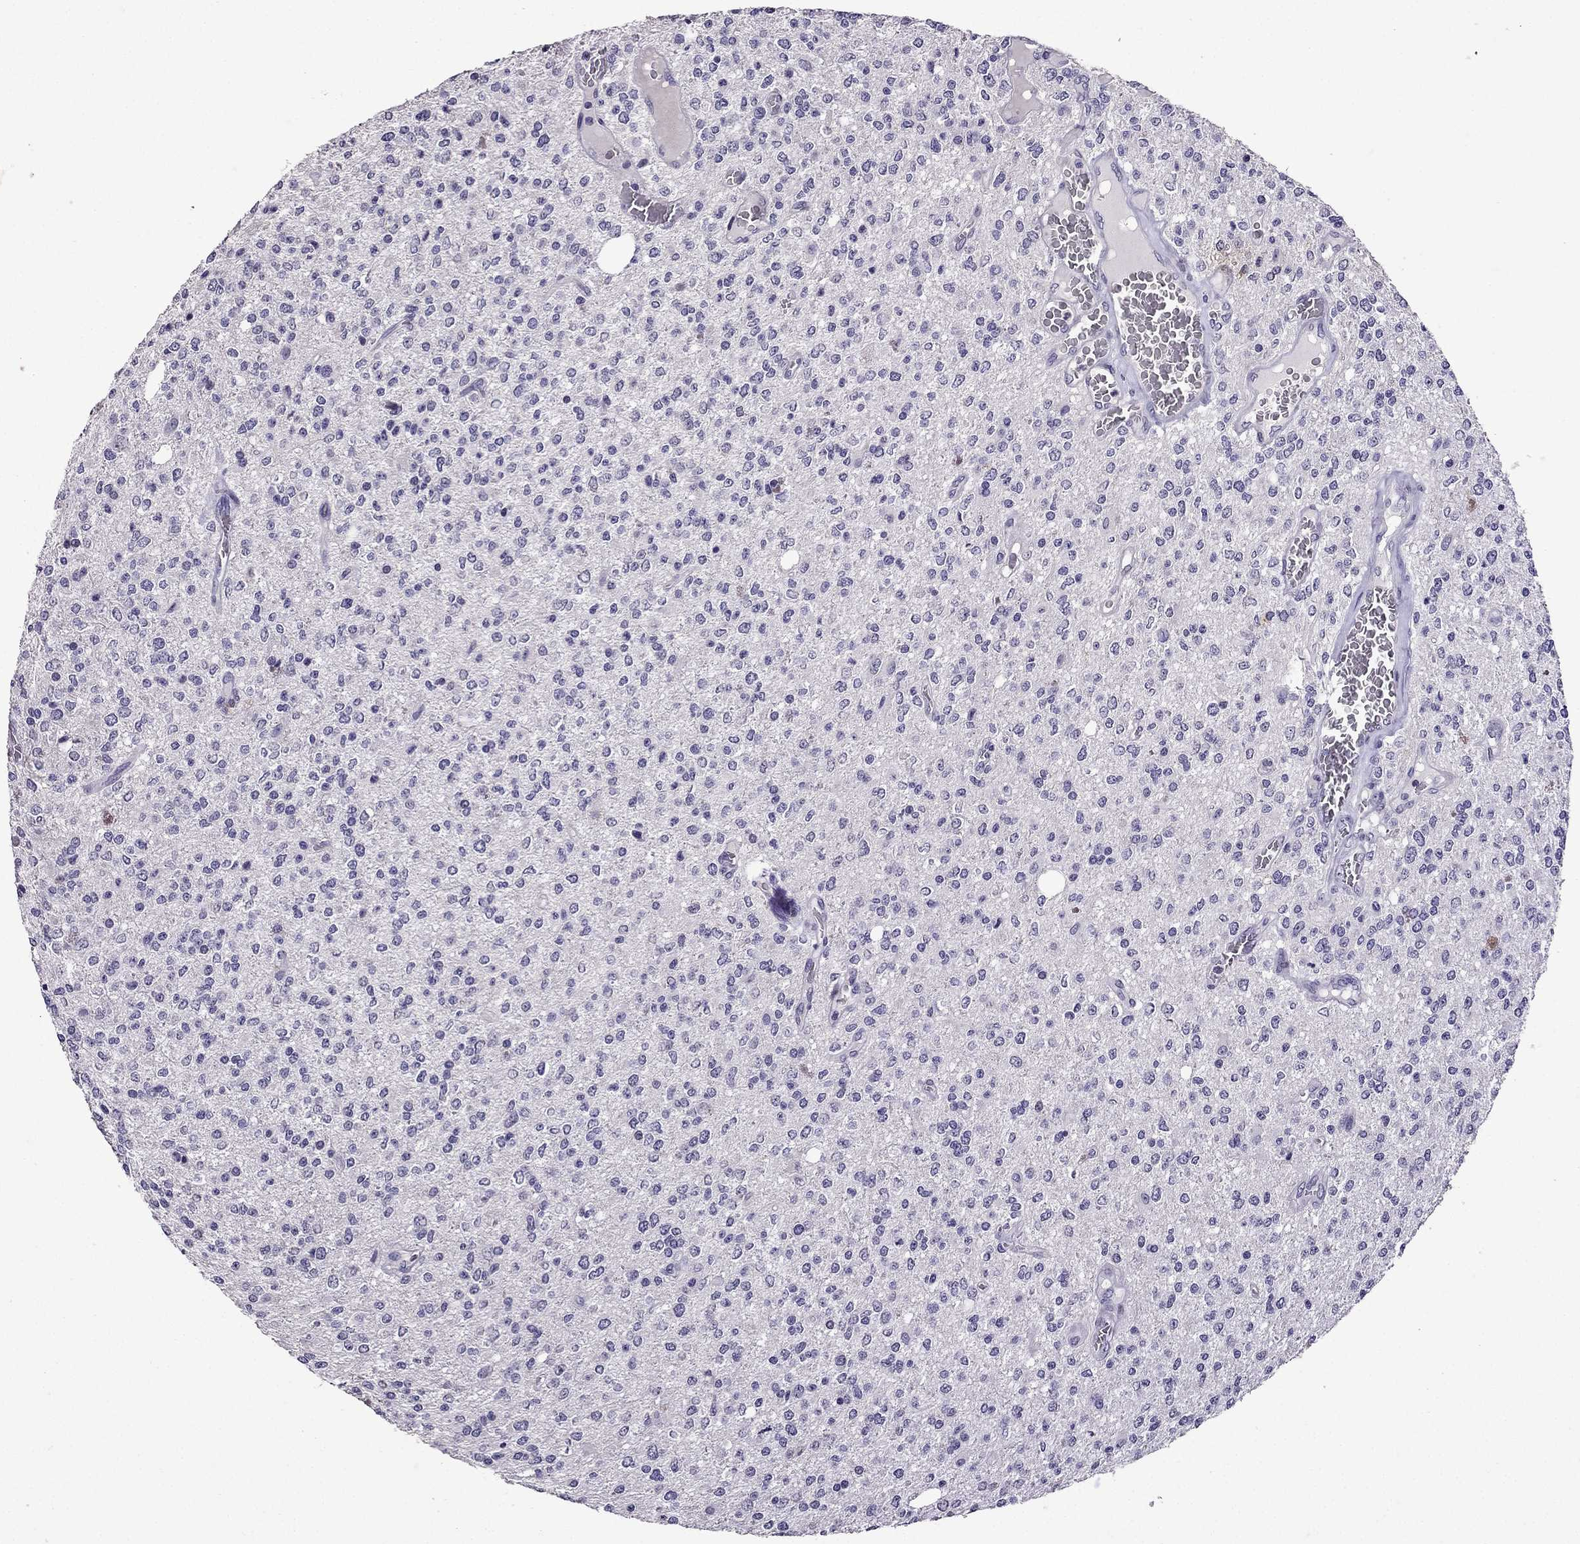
{"staining": {"intensity": "negative", "quantity": "none", "location": "none"}, "tissue": "glioma", "cell_type": "Tumor cells", "image_type": "cancer", "snomed": [{"axis": "morphology", "description": "Glioma, malignant, Low grade"}, {"axis": "topography", "description": "Brain"}], "caption": "DAB (3,3'-diaminobenzidine) immunohistochemical staining of human glioma displays no significant staining in tumor cells.", "gene": "TTN", "patient": {"sex": "male", "age": 67}}